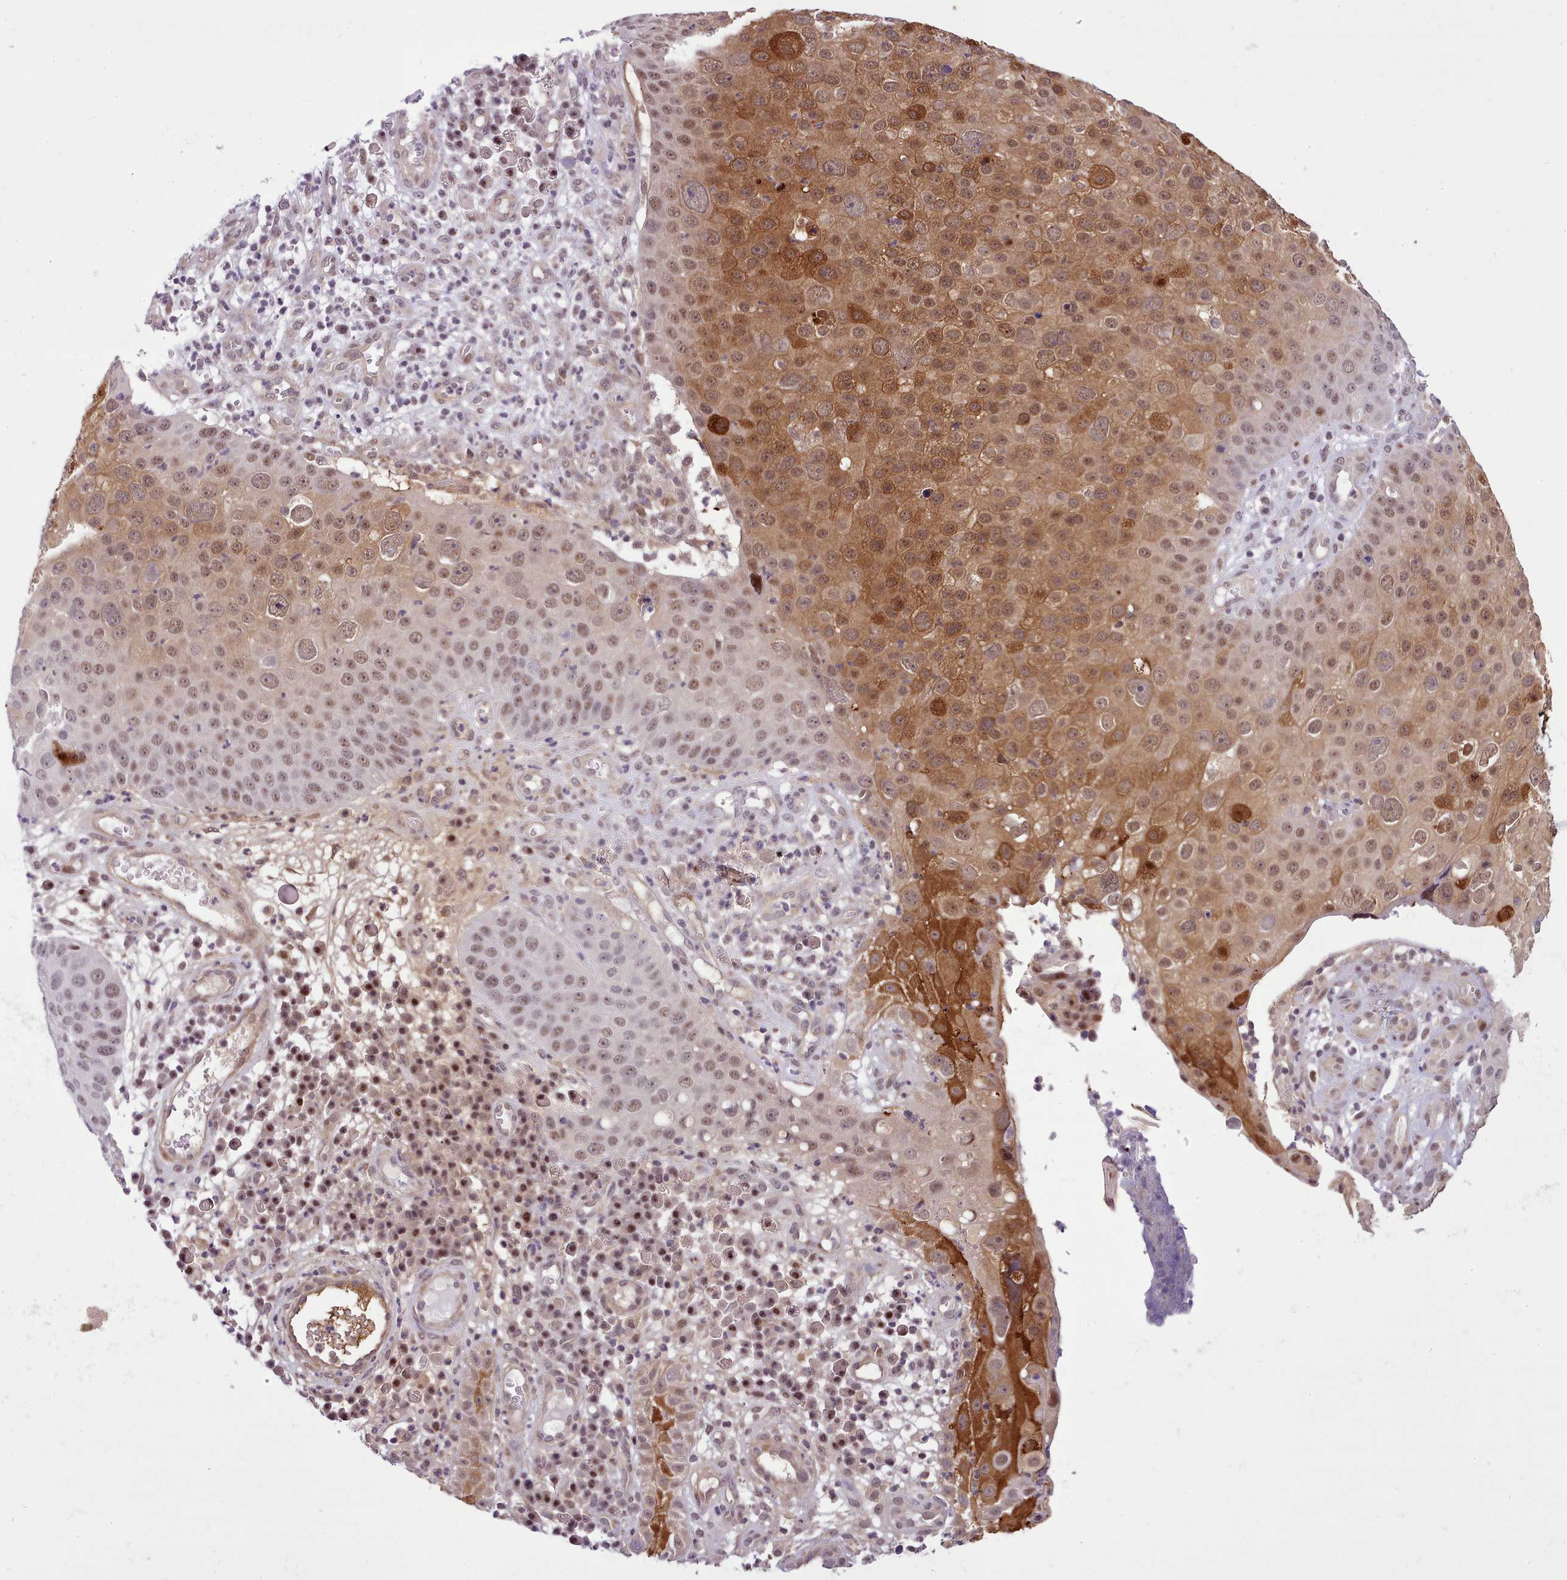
{"staining": {"intensity": "strong", "quantity": "25%-75%", "location": "cytoplasmic/membranous,nuclear"}, "tissue": "skin cancer", "cell_type": "Tumor cells", "image_type": "cancer", "snomed": [{"axis": "morphology", "description": "Squamous cell carcinoma, NOS"}, {"axis": "topography", "description": "Skin"}], "caption": "This photomicrograph exhibits immunohistochemistry (IHC) staining of human skin cancer, with high strong cytoplasmic/membranous and nuclear expression in about 25%-75% of tumor cells.", "gene": "HOXB7", "patient": {"sex": "male", "age": 71}}